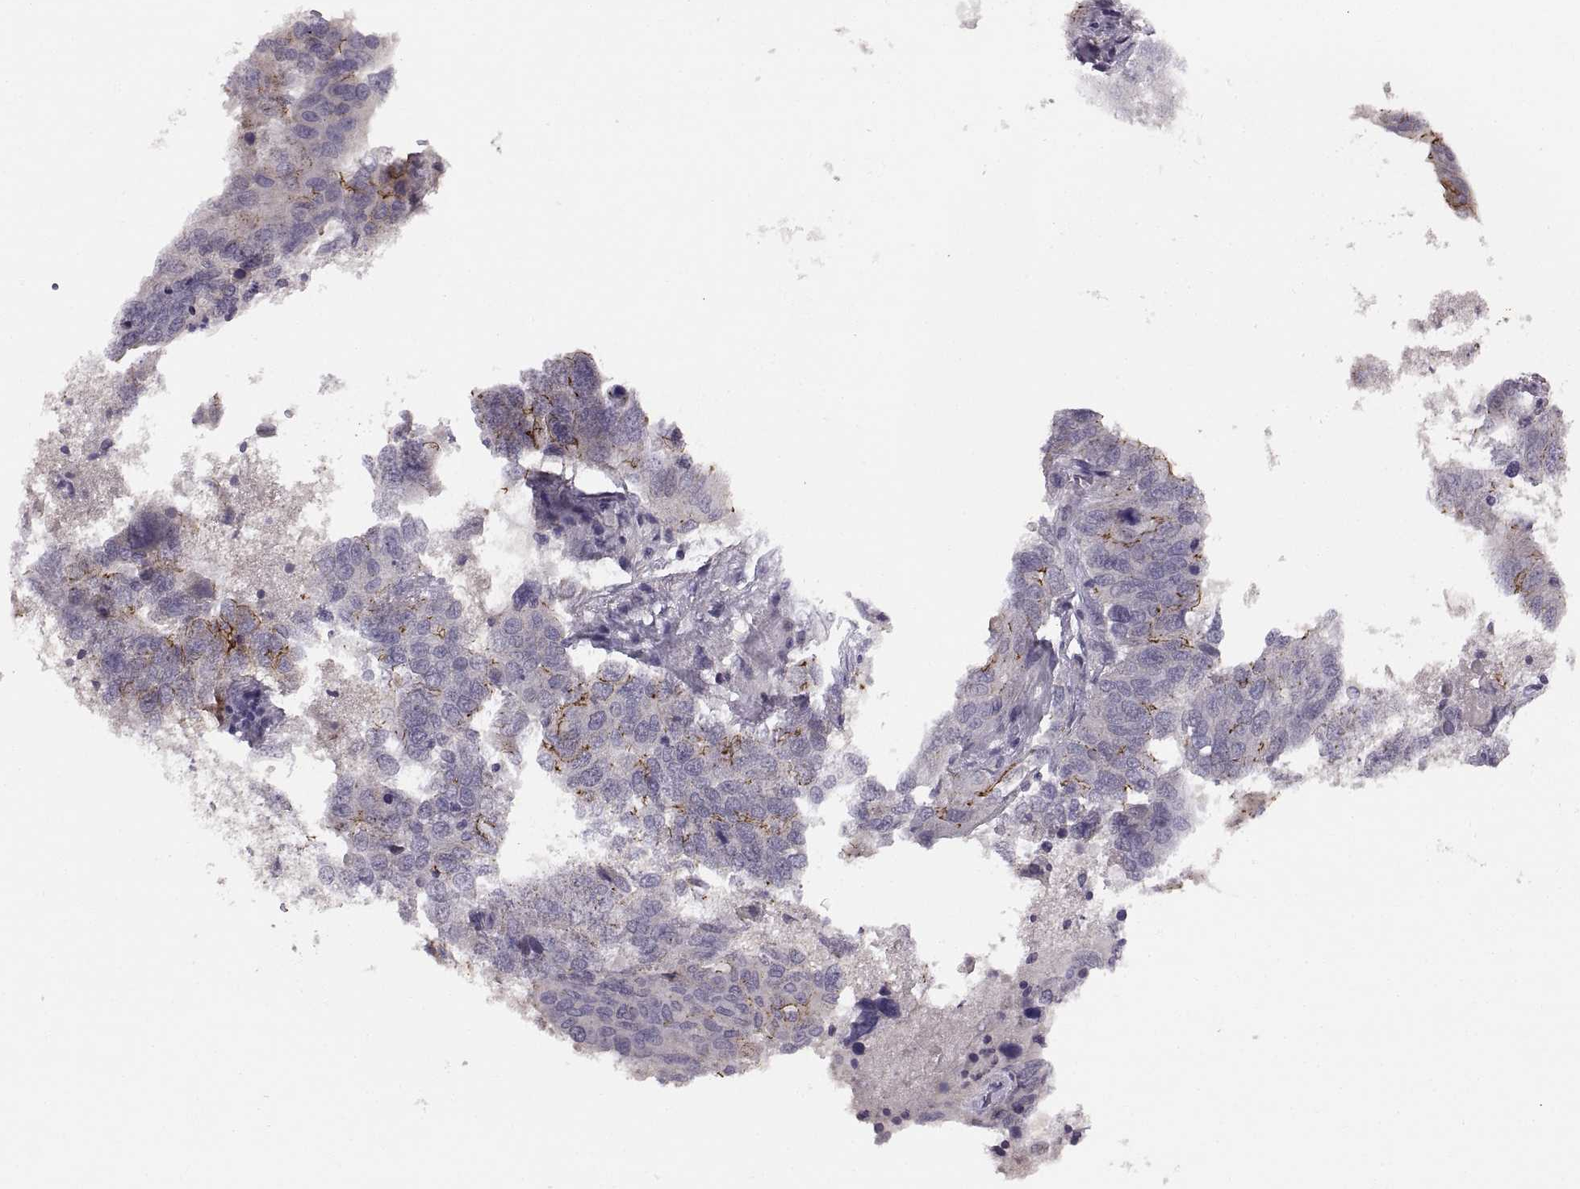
{"staining": {"intensity": "strong", "quantity": "25%-75%", "location": "cytoplasmic/membranous"}, "tissue": "ovarian cancer", "cell_type": "Tumor cells", "image_type": "cancer", "snomed": [{"axis": "morphology", "description": "Carcinoma, endometroid"}, {"axis": "topography", "description": "Soft tissue"}, {"axis": "topography", "description": "Ovary"}], "caption": "There is high levels of strong cytoplasmic/membranous expression in tumor cells of ovarian endometroid carcinoma, as demonstrated by immunohistochemical staining (brown color).", "gene": "CDH2", "patient": {"sex": "female", "age": 52}}